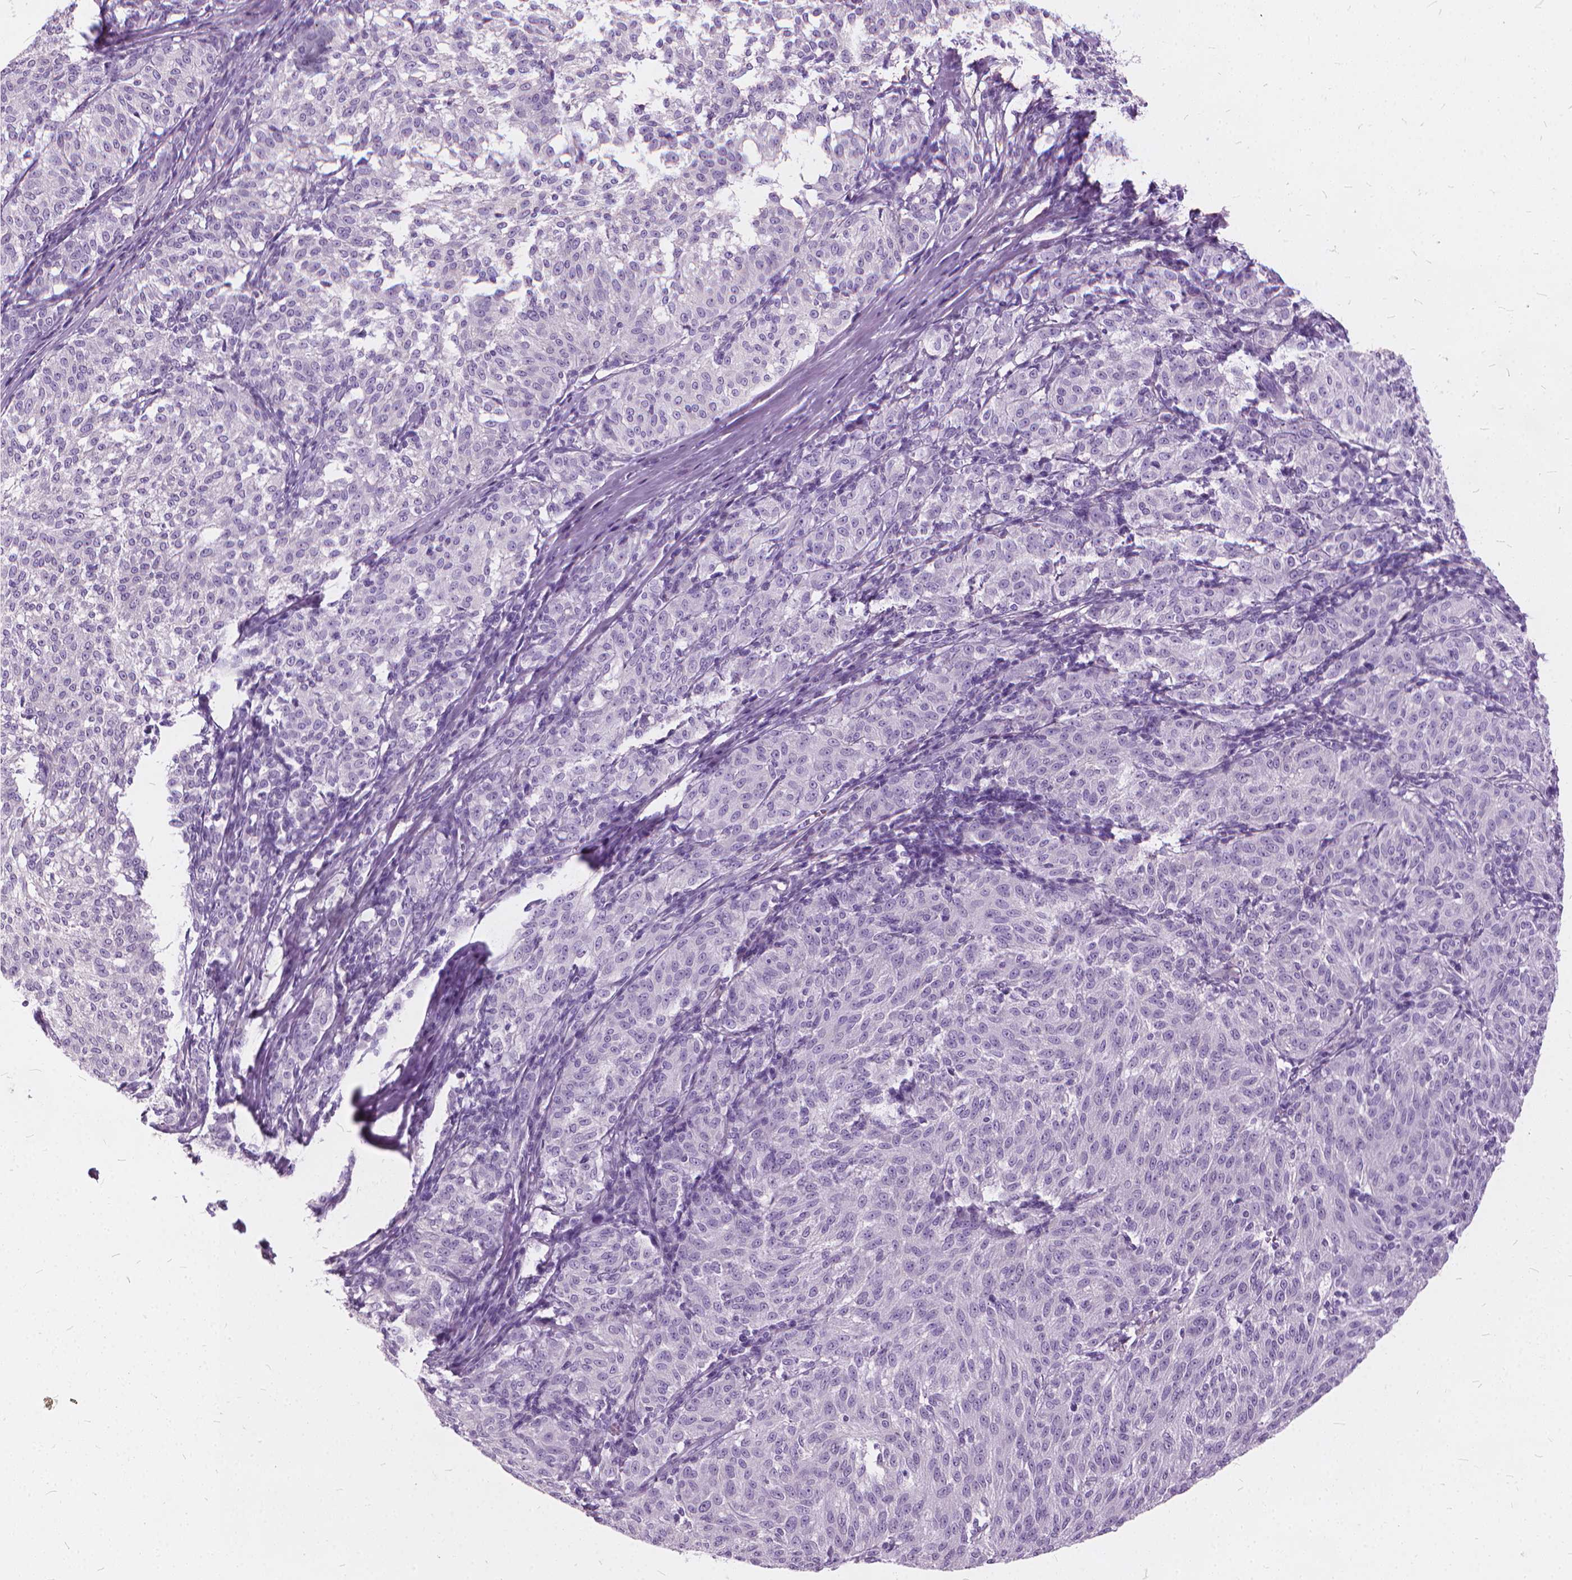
{"staining": {"intensity": "negative", "quantity": "none", "location": "none"}, "tissue": "melanoma", "cell_type": "Tumor cells", "image_type": "cancer", "snomed": [{"axis": "morphology", "description": "Malignant melanoma, NOS"}, {"axis": "topography", "description": "Skin"}], "caption": "There is no significant positivity in tumor cells of melanoma.", "gene": "DNM1", "patient": {"sex": "female", "age": 72}}